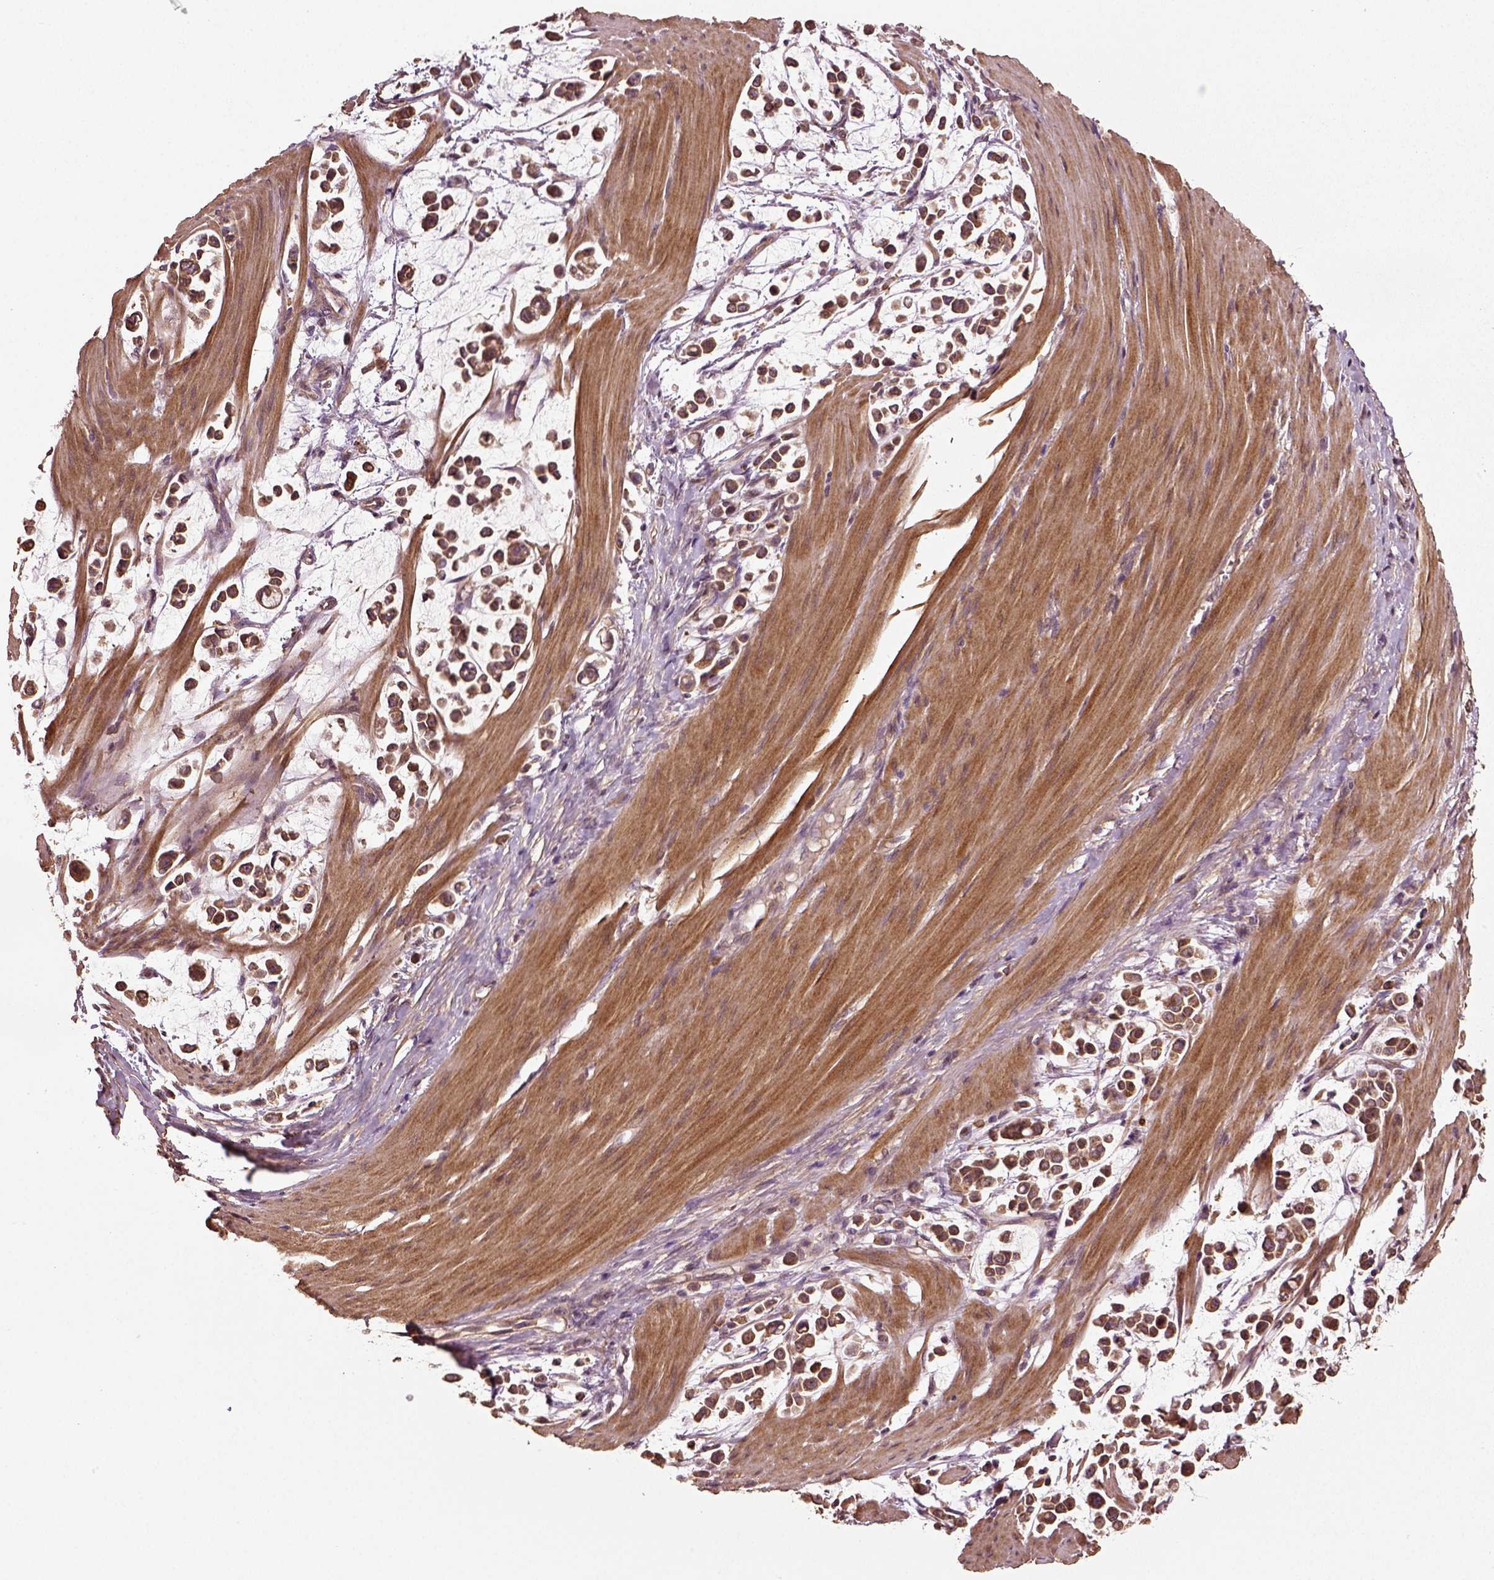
{"staining": {"intensity": "moderate", "quantity": ">75%", "location": "cytoplasmic/membranous"}, "tissue": "stomach cancer", "cell_type": "Tumor cells", "image_type": "cancer", "snomed": [{"axis": "morphology", "description": "Adenocarcinoma, NOS"}, {"axis": "topography", "description": "Stomach"}], "caption": "A high-resolution histopathology image shows immunohistochemistry staining of stomach adenocarcinoma, which displays moderate cytoplasmic/membranous positivity in approximately >75% of tumor cells.", "gene": "ERV3-1", "patient": {"sex": "male", "age": 82}}